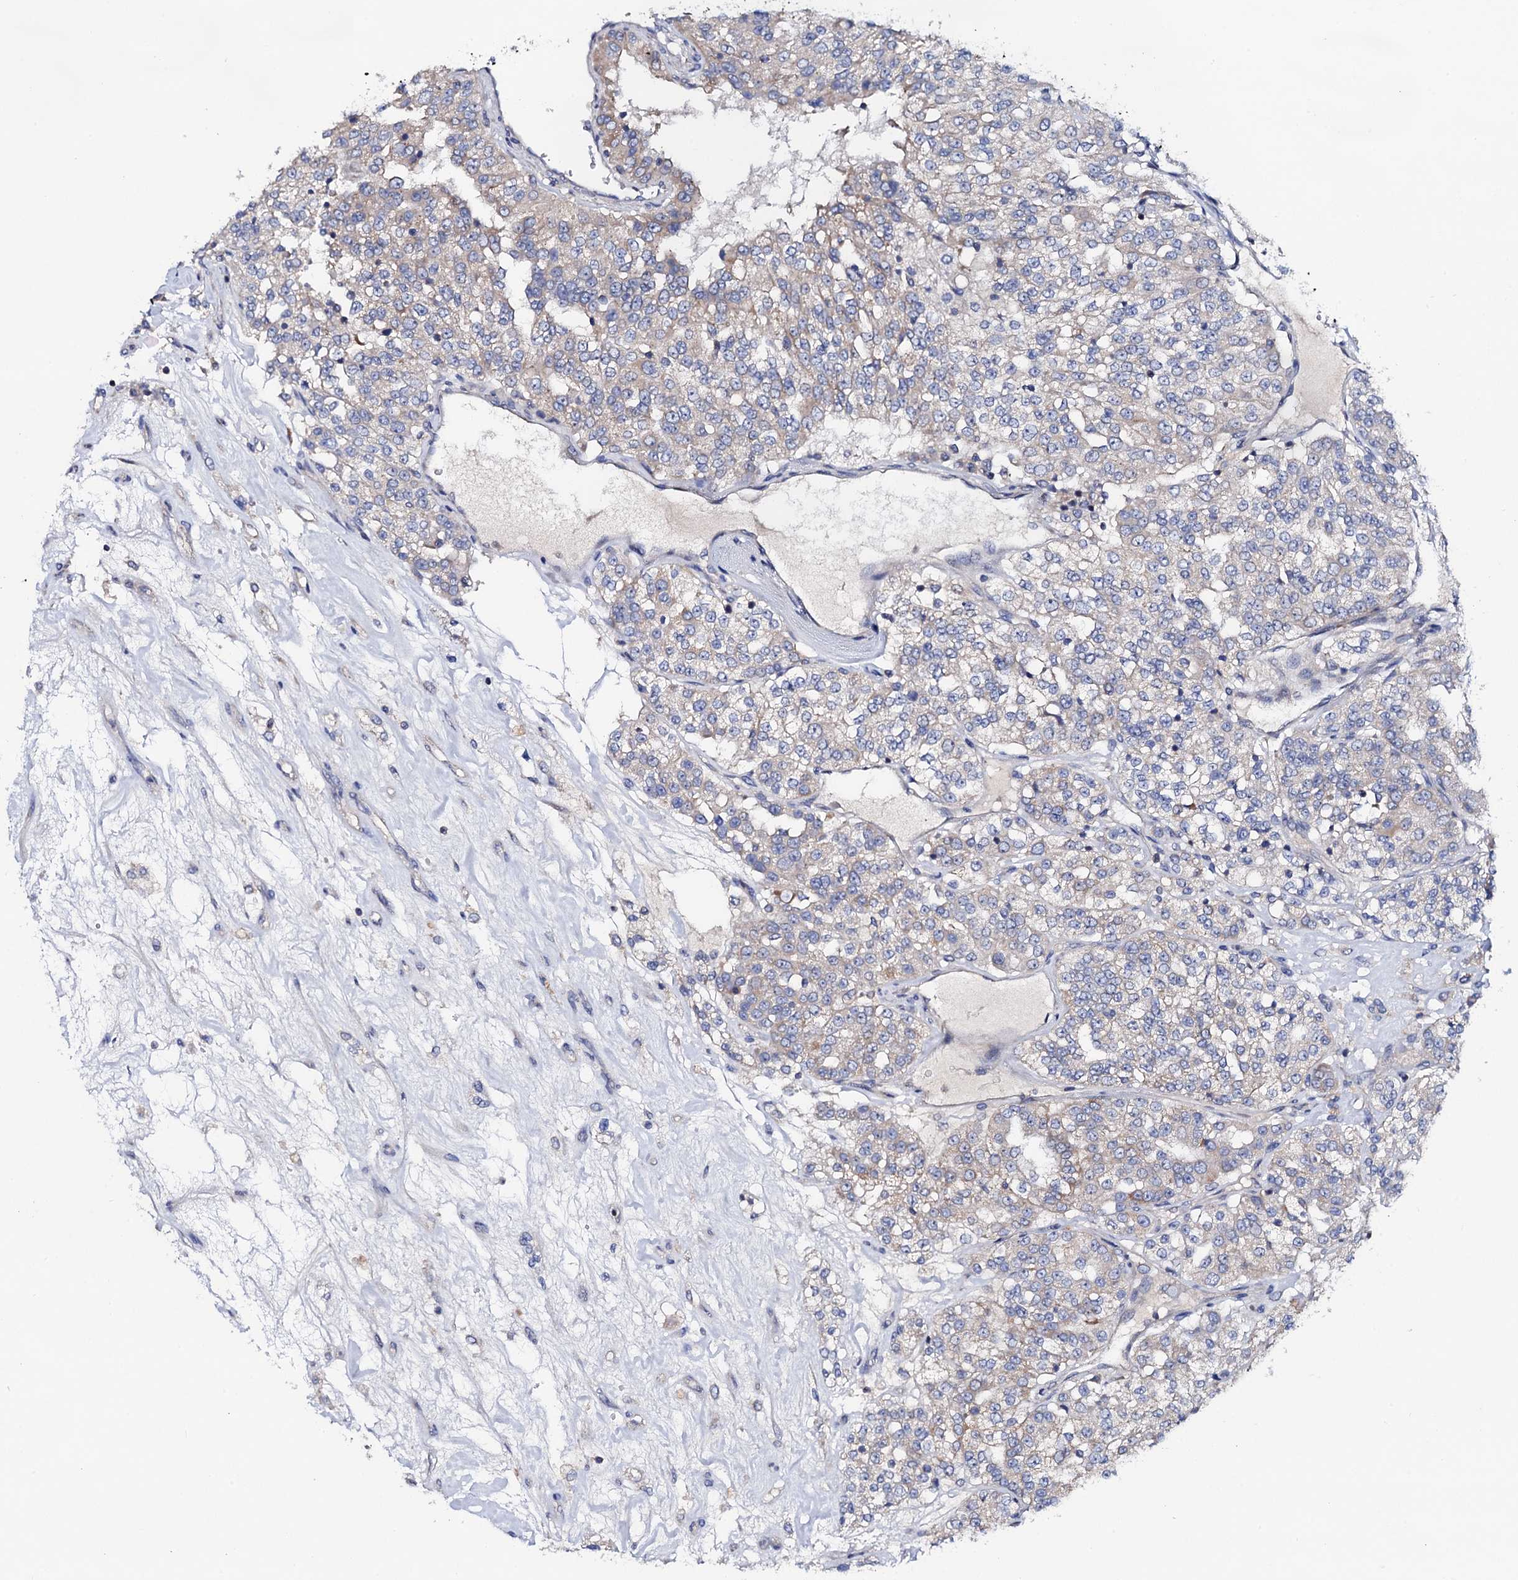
{"staining": {"intensity": "negative", "quantity": "none", "location": "none"}, "tissue": "renal cancer", "cell_type": "Tumor cells", "image_type": "cancer", "snomed": [{"axis": "morphology", "description": "Adenocarcinoma, NOS"}, {"axis": "topography", "description": "Kidney"}], "caption": "Immunohistochemistry of human adenocarcinoma (renal) reveals no staining in tumor cells. (Brightfield microscopy of DAB (3,3'-diaminobenzidine) IHC at high magnification).", "gene": "MRPL48", "patient": {"sex": "female", "age": 63}}